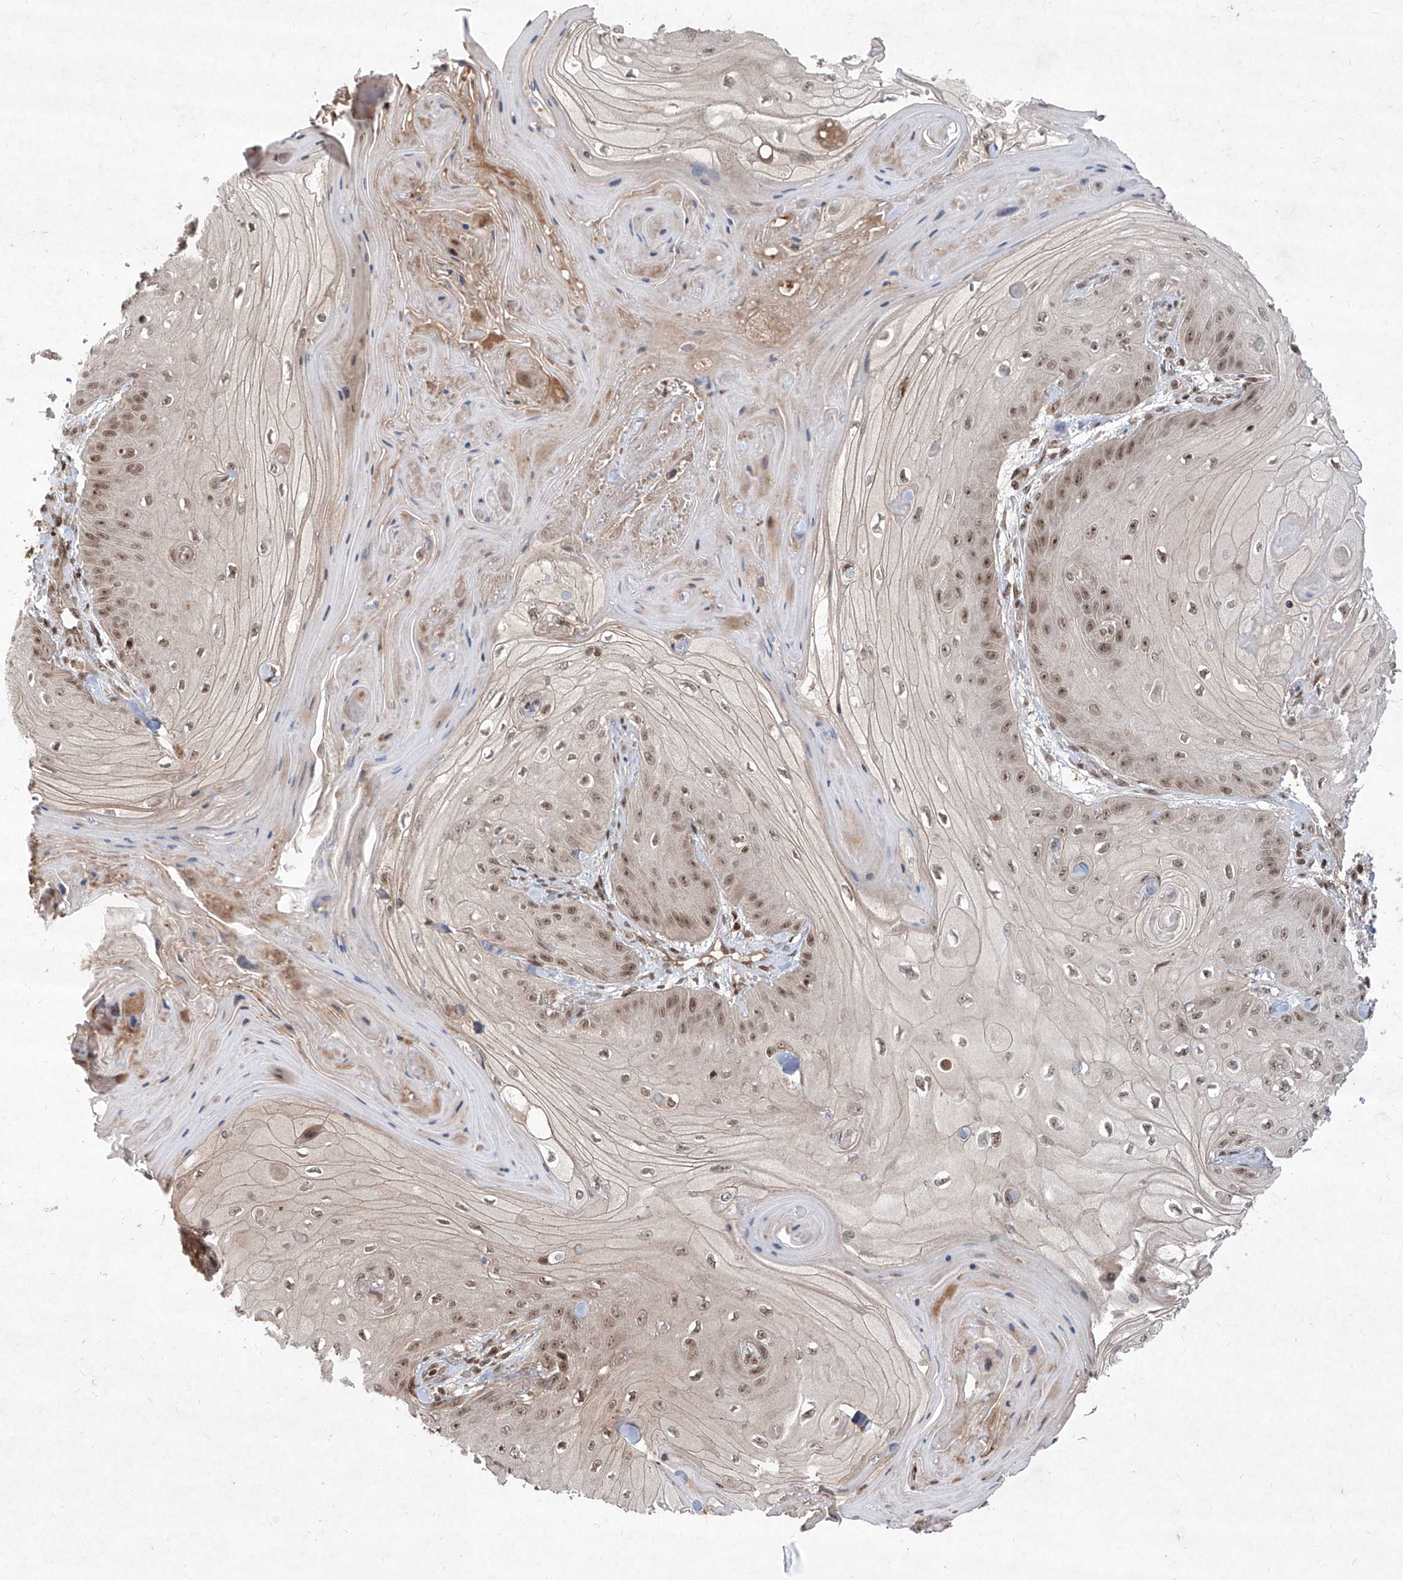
{"staining": {"intensity": "moderate", "quantity": "25%-75%", "location": "nuclear"}, "tissue": "skin cancer", "cell_type": "Tumor cells", "image_type": "cancer", "snomed": [{"axis": "morphology", "description": "Squamous cell carcinoma, NOS"}, {"axis": "topography", "description": "Skin"}], "caption": "This is an image of IHC staining of skin cancer, which shows moderate positivity in the nuclear of tumor cells.", "gene": "IRF2", "patient": {"sex": "male", "age": 74}}